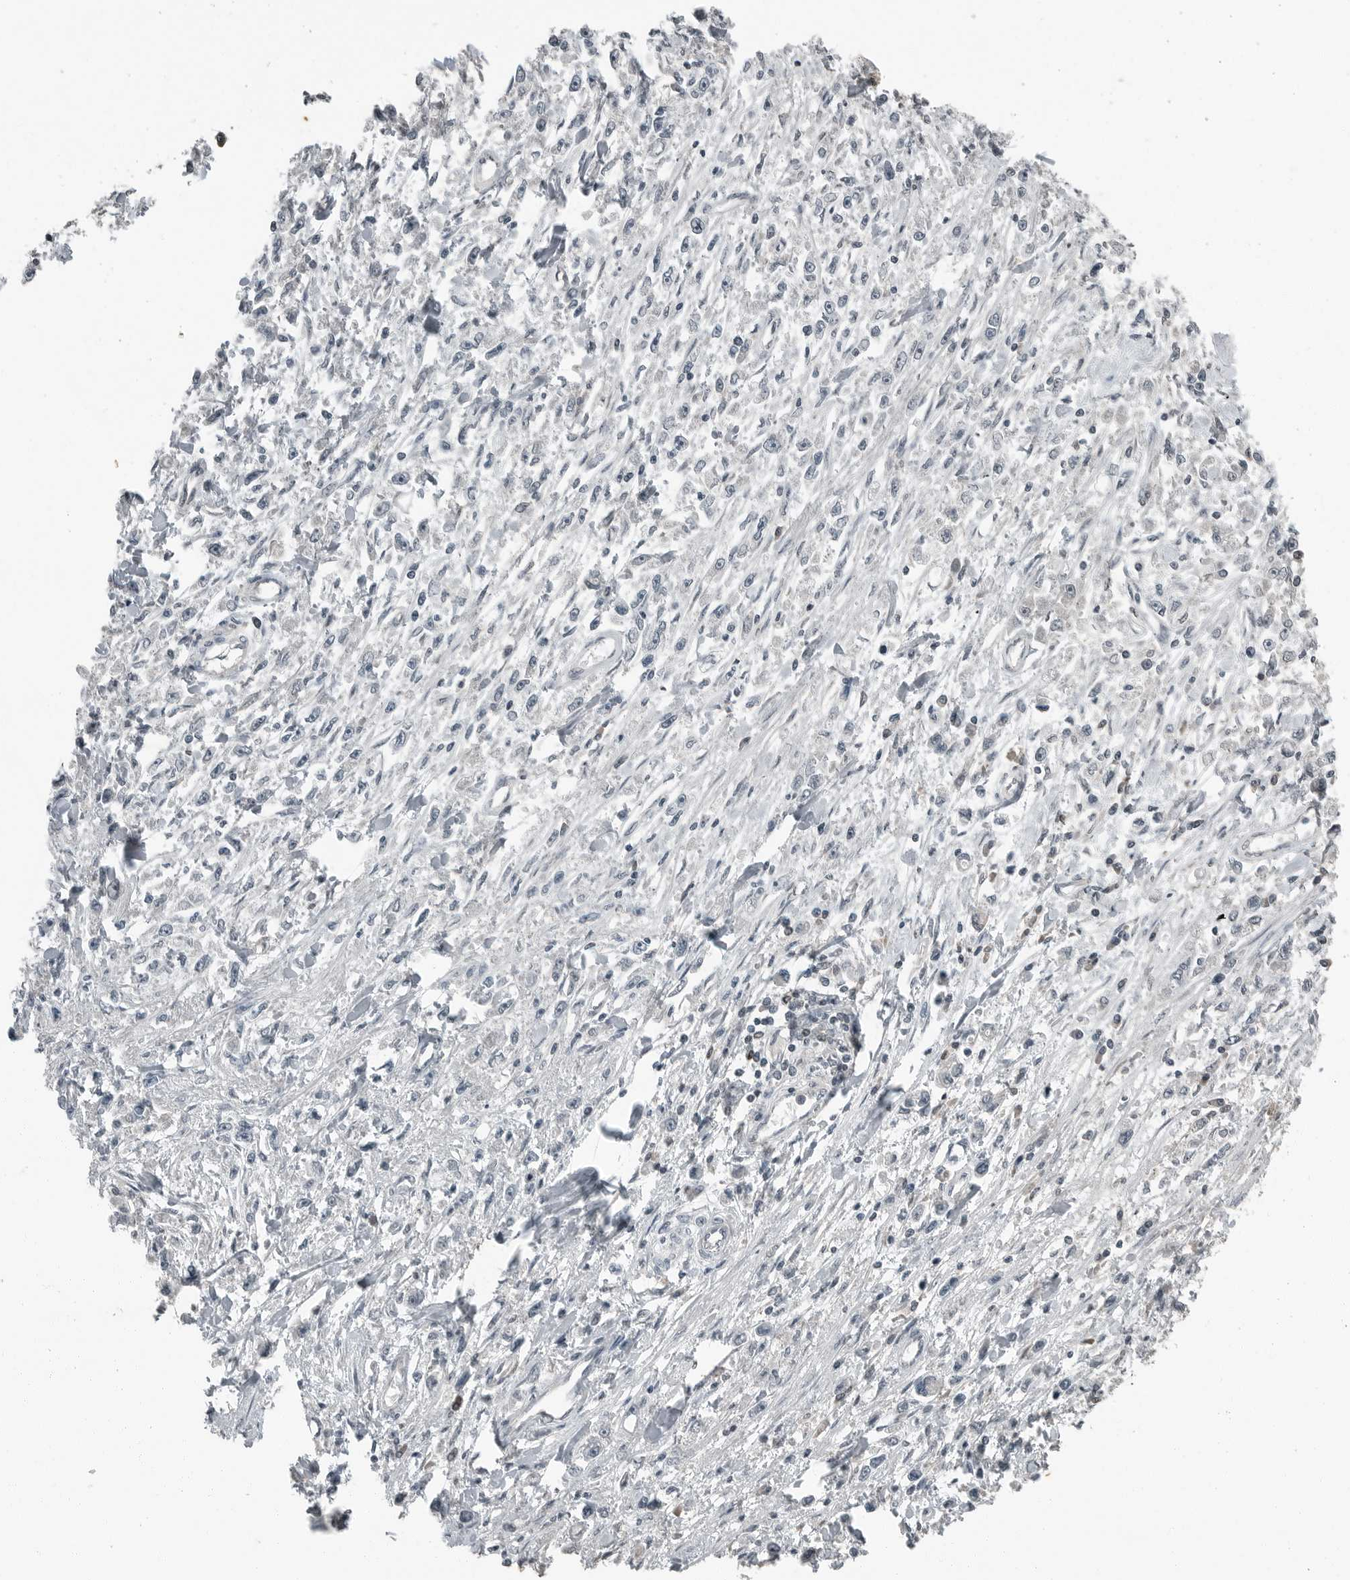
{"staining": {"intensity": "negative", "quantity": "none", "location": "none"}, "tissue": "stomach cancer", "cell_type": "Tumor cells", "image_type": "cancer", "snomed": [{"axis": "morphology", "description": "Adenocarcinoma, NOS"}, {"axis": "topography", "description": "Stomach"}], "caption": "High power microscopy image of an IHC image of stomach cancer (adenocarcinoma), revealing no significant staining in tumor cells.", "gene": "KYAT1", "patient": {"sex": "female", "age": 59}}